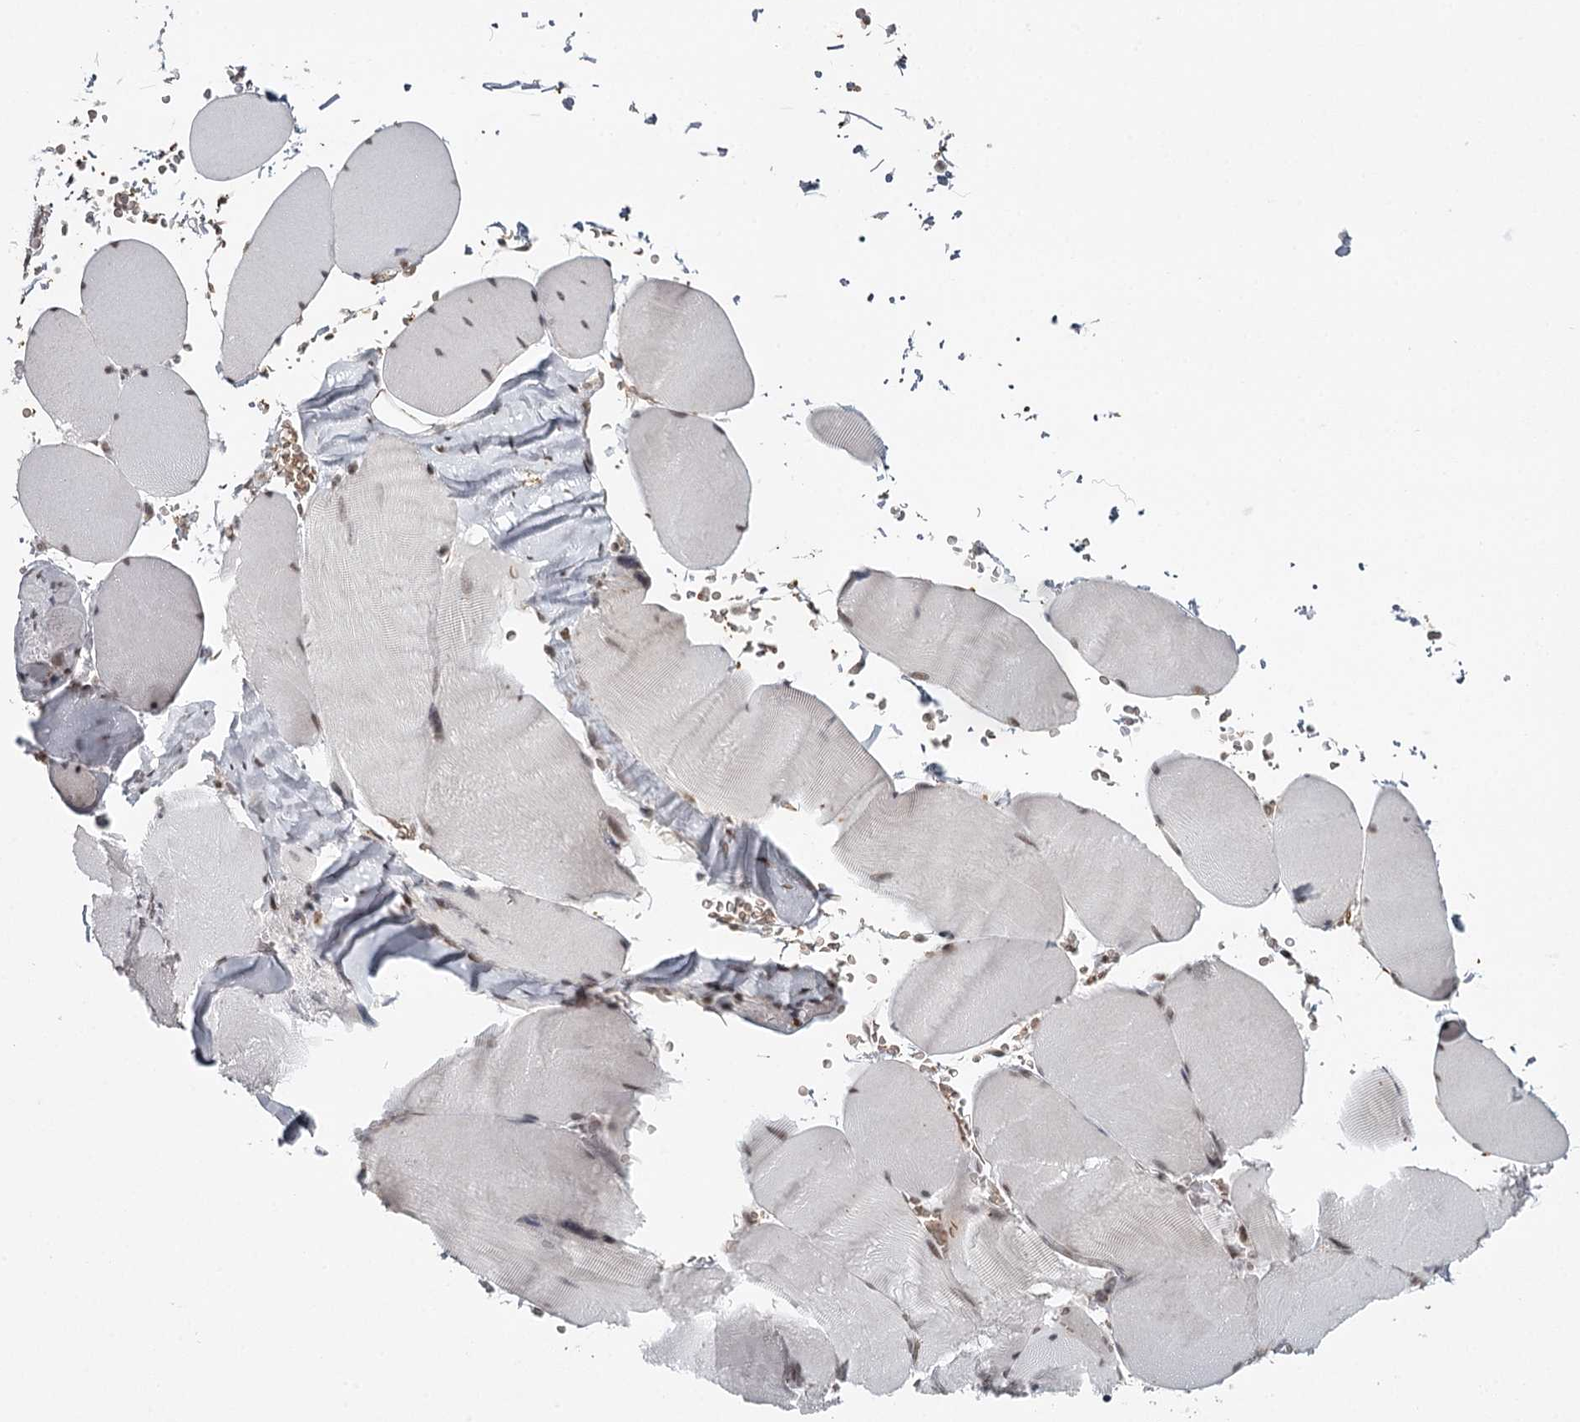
{"staining": {"intensity": "moderate", "quantity": "25%-75%", "location": "nuclear"}, "tissue": "skeletal muscle", "cell_type": "Myocytes", "image_type": "normal", "snomed": [{"axis": "morphology", "description": "Normal tissue, NOS"}, {"axis": "topography", "description": "Skeletal muscle"}, {"axis": "topography", "description": "Head-Neck"}], "caption": "Protein expression analysis of benign human skeletal muscle reveals moderate nuclear staining in approximately 25%-75% of myocytes. (Stains: DAB (3,3'-diaminobenzidine) in brown, nuclei in blue, Microscopy: brightfield microscopy at high magnification).", "gene": "FAM13C", "patient": {"sex": "male", "age": 66}}